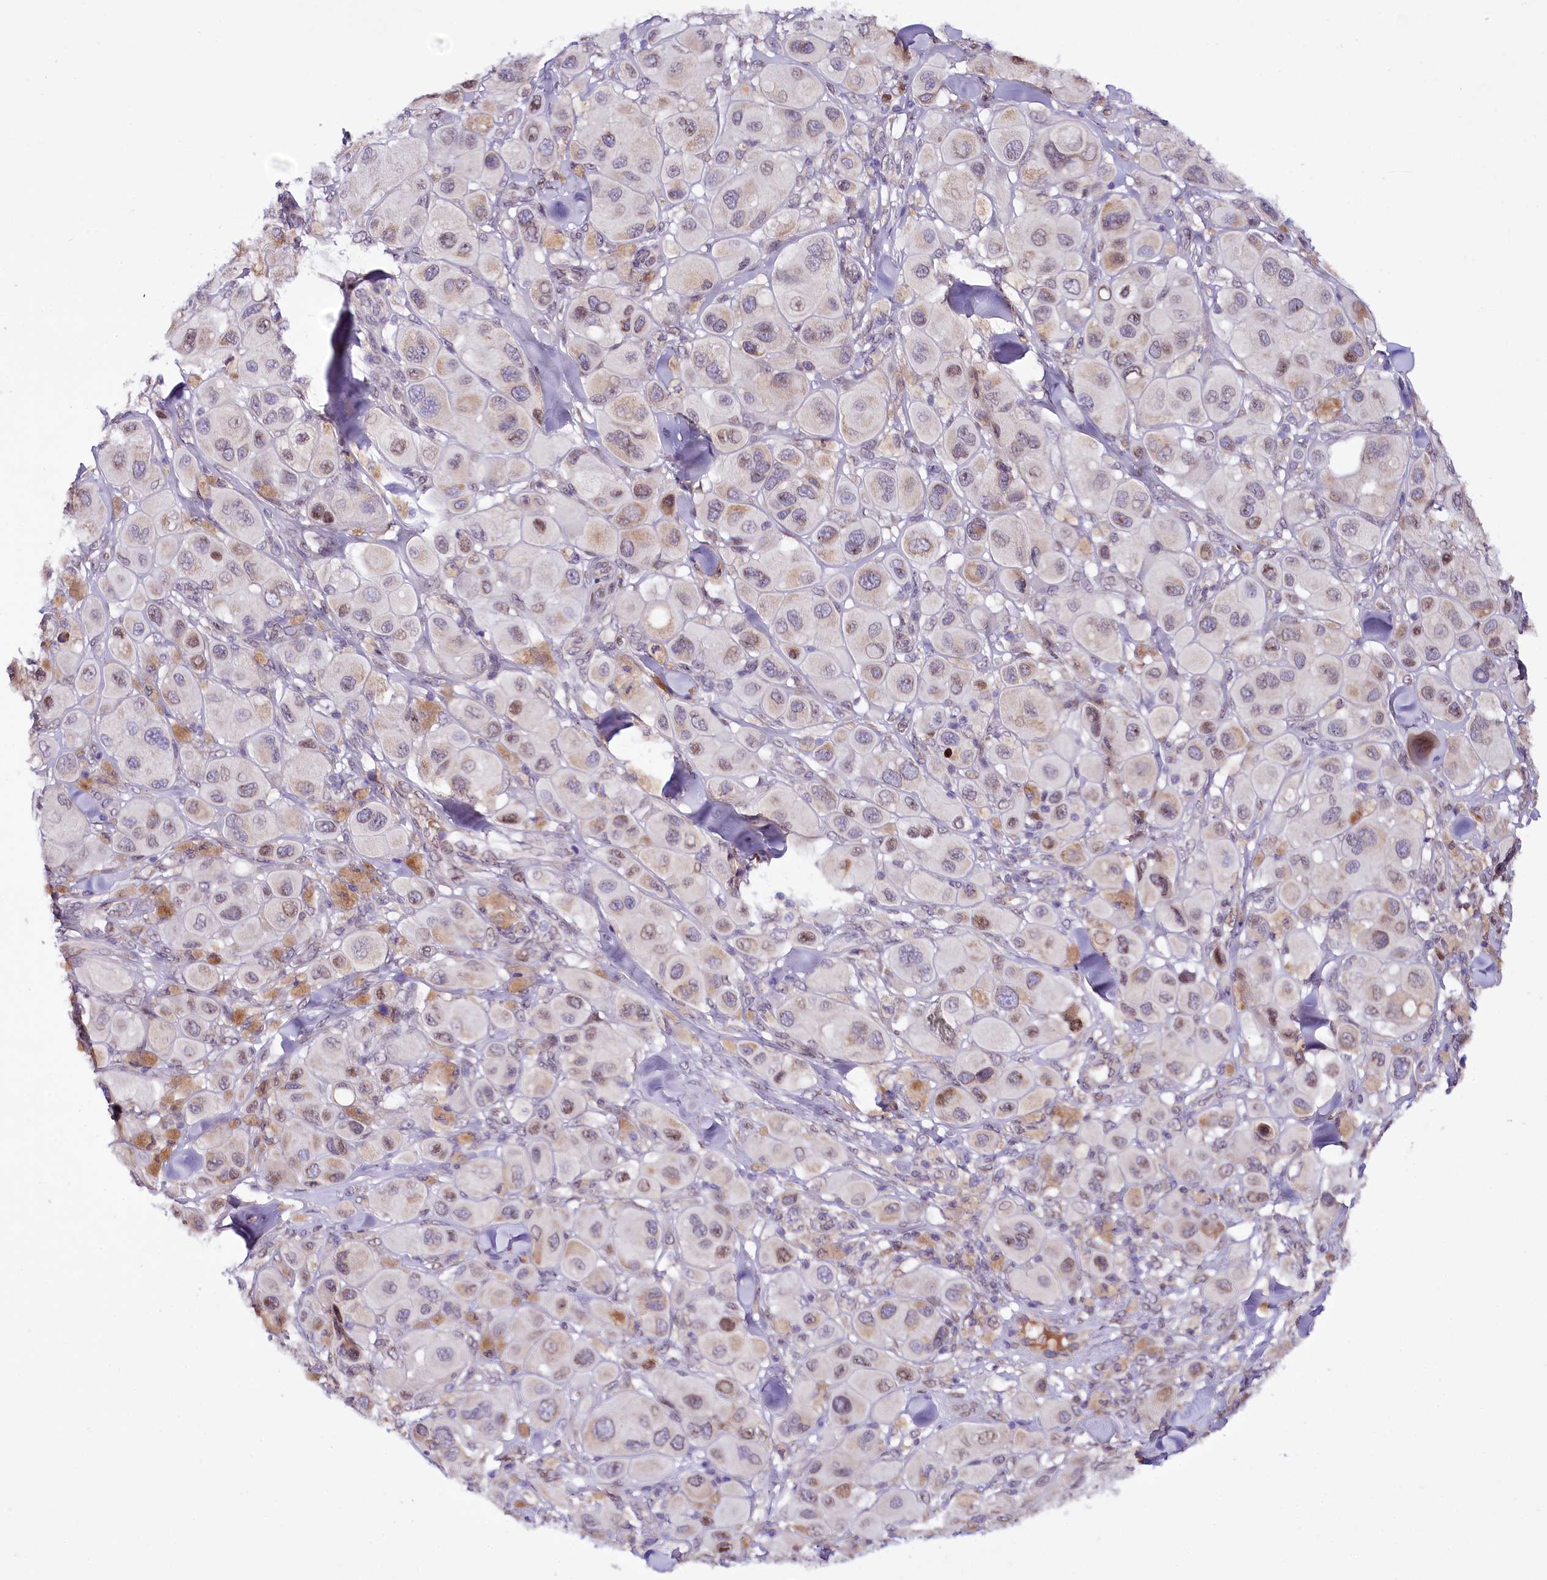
{"staining": {"intensity": "weak", "quantity": "<25%", "location": "nuclear"}, "tissue": "melanoma", "cell_type": "Tumor cells", "image_type": "cancer", "snomed": [{"axis": "morphology", "description": "Malignant melanoma, Metastatic site"}, {"axis": "topography", "description": "Skin"}], "caption": "Human melanoma stained for a protein using immunohistochemistry (IHC) shows no positivity in tumor cells.", "gene": "ZNF226", "patient": {"sex": "male", "age": 41}}